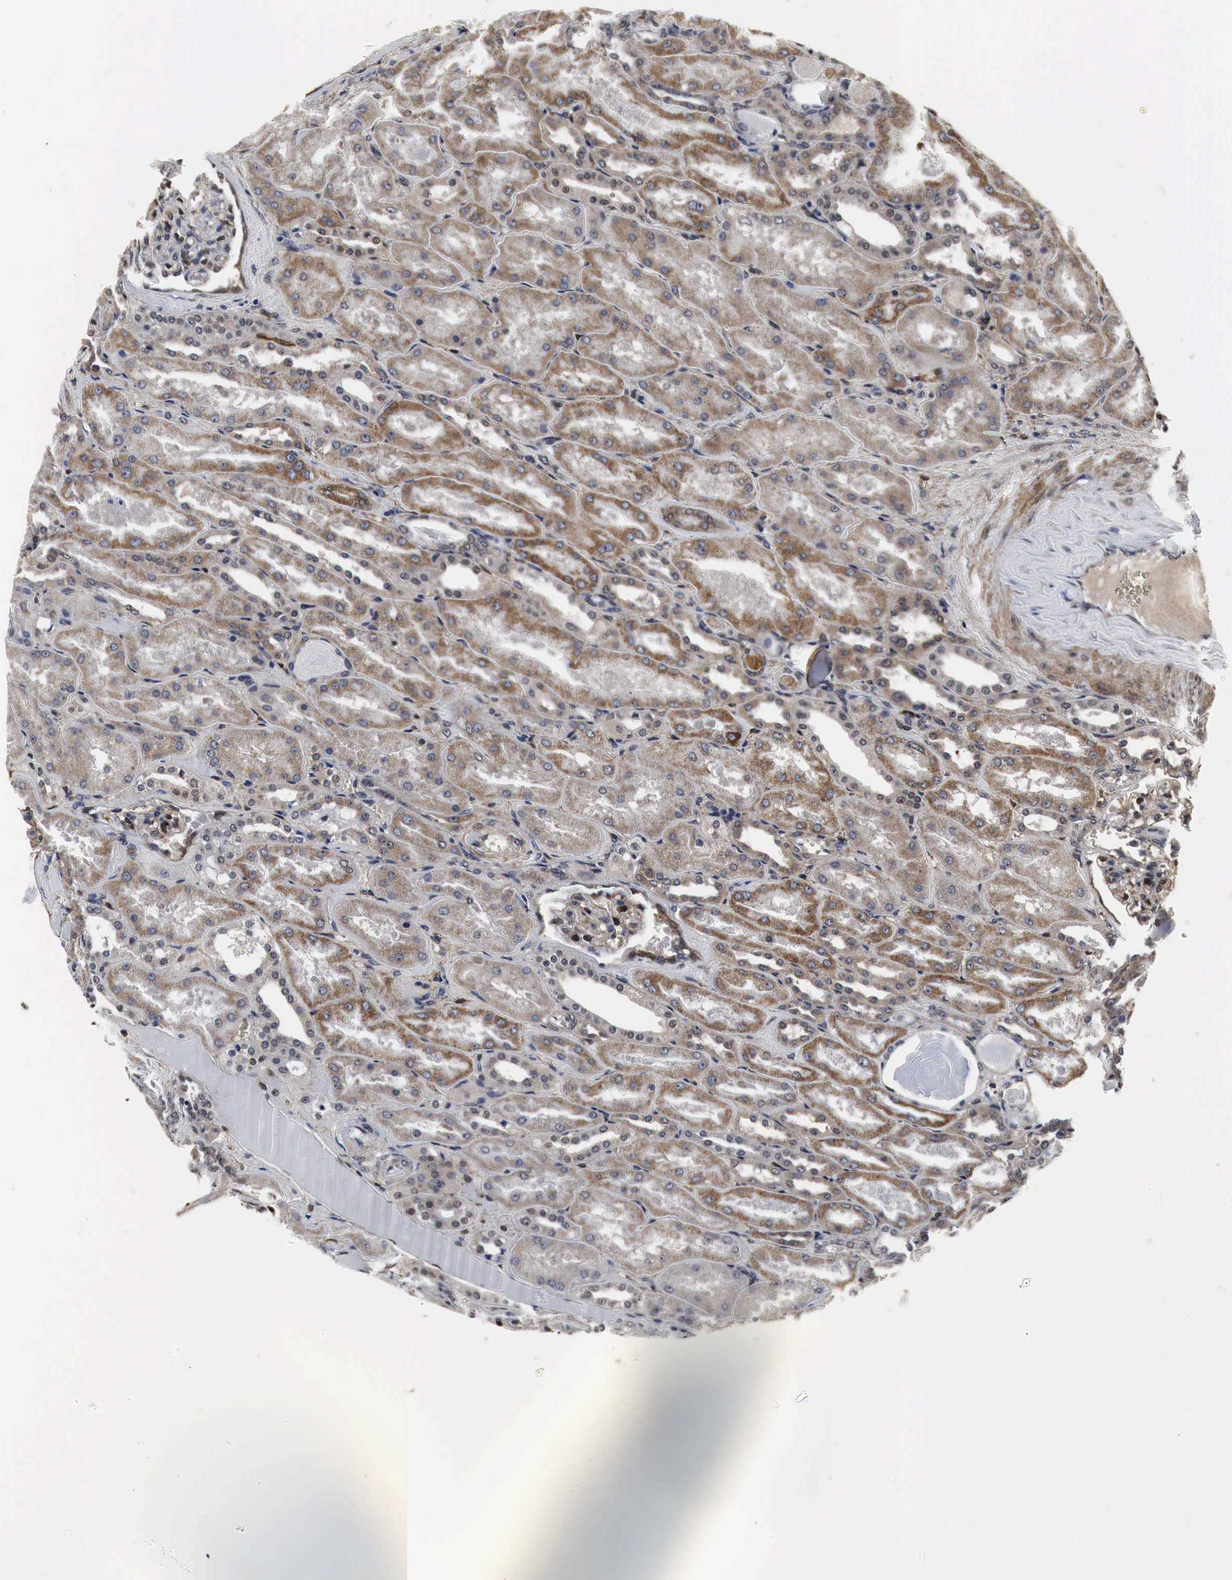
{"staining": {"intensity": "weak", "quantity": "<25%", "location": "cytoplasmic/membranous"}, "tissue": "kidney", "cell_type": "Cells in glomeruli", "image_type": "normal", "snomed": [{"axis": "morphology", "description": "Normal tissue, NOS"}, {"axis": "topography", "description": "Kidney"}], "caption": "Immunohistochemistry micrograph of unremarkable human kidney stained for a protein (brown), which demonstrates no positivity in cells in glomeruli.", "gene": "SPIN1", "patient": {"sex": "male", "age": 61}}